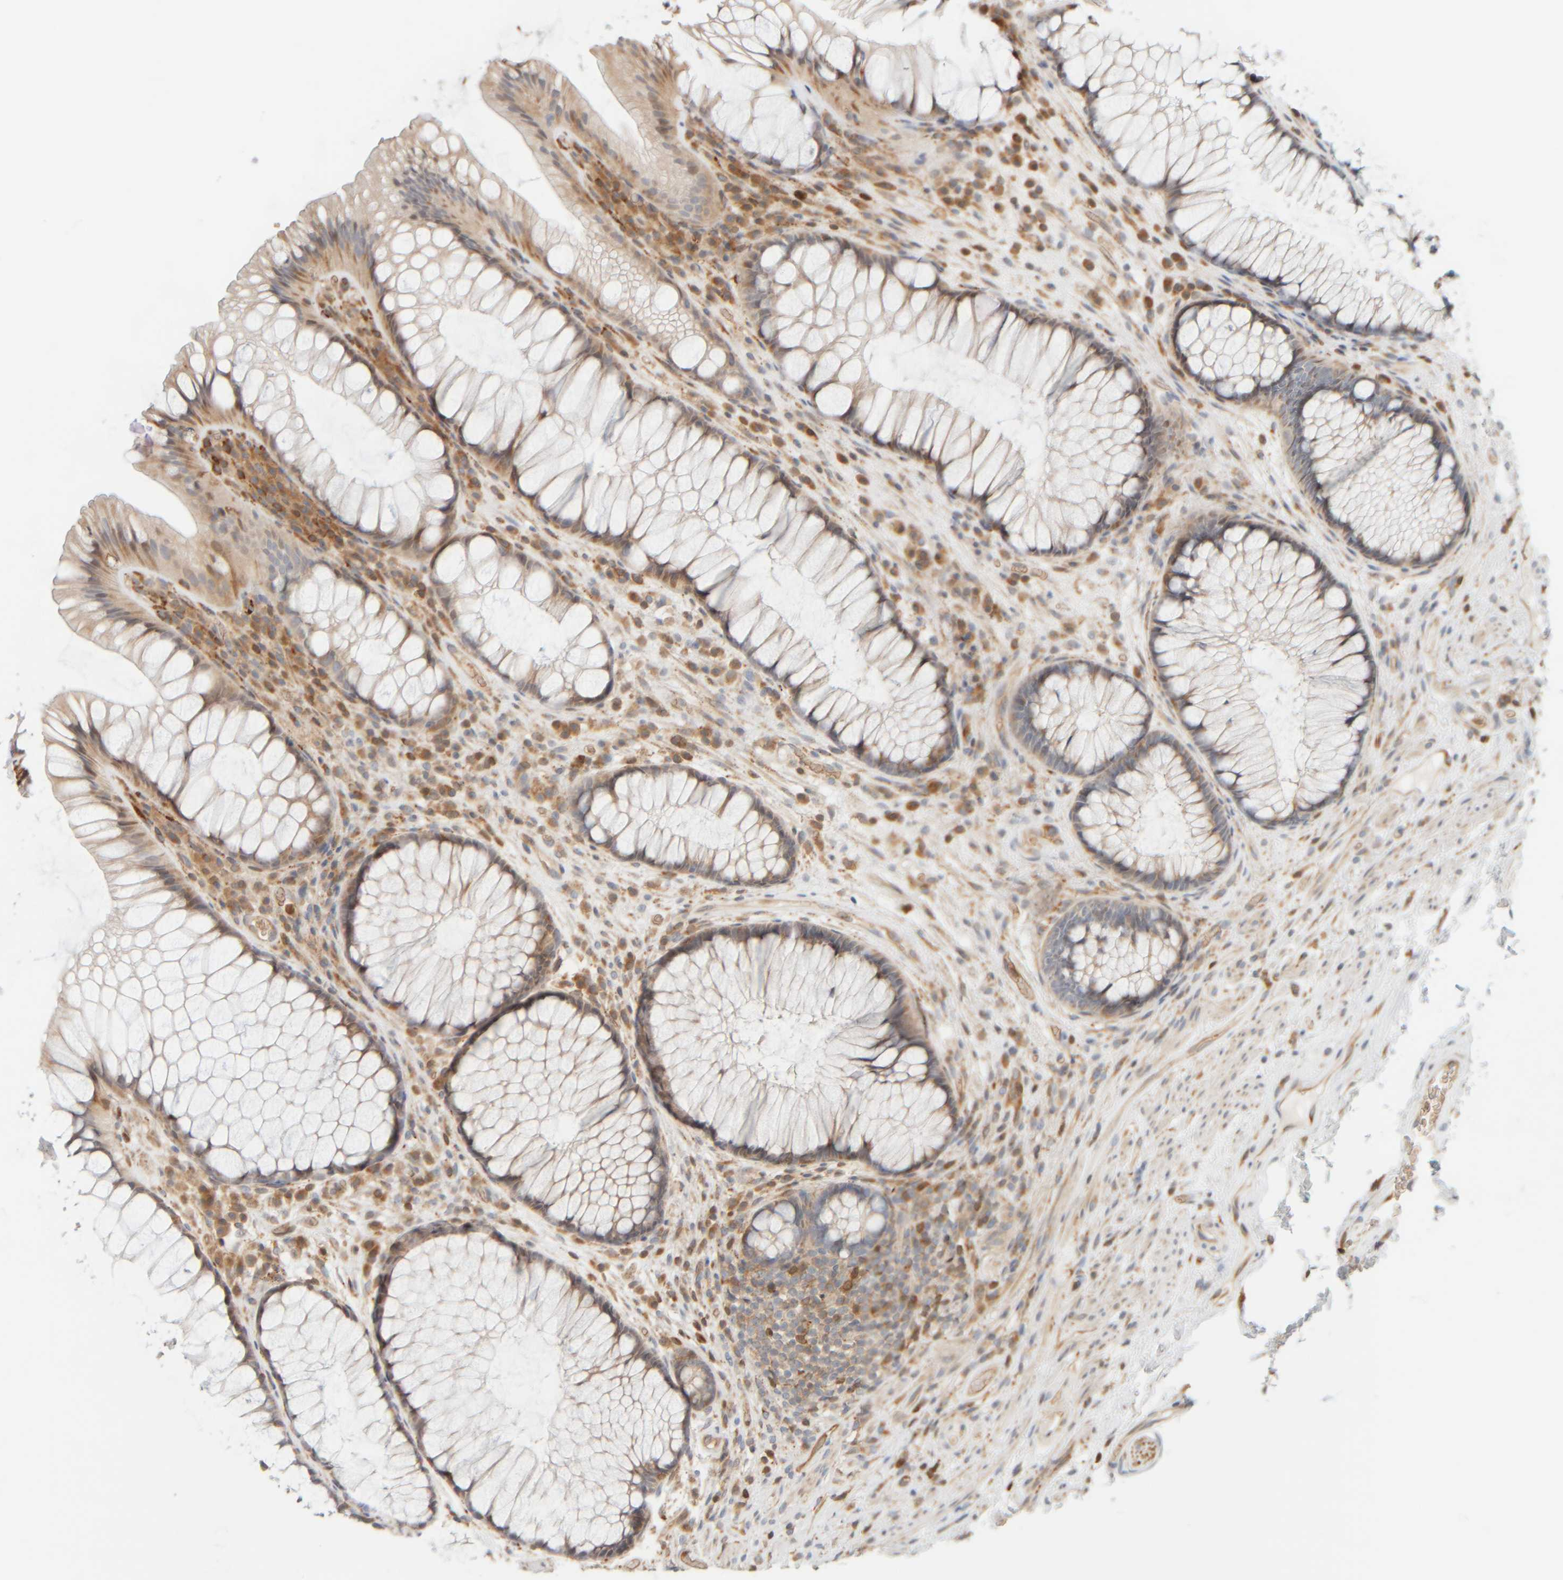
{"staining": {"intensity": "moderate", "quantity": "25%-75%", "location": "cytoplasmic/membranous"}, "tissue": "rectum", "cell_type": "Glandular cells", "image_type": "normal", "snomed": [{"axis": "morphology", "description": "Normal tissue, NOS"}, {"axis": "topography", "description": "Rectum"}], "caption": "Immunohistochemistry (IHC) image of benign human rectum stained for a protein (brown), which exhibits medium levels of moderate cytoplasmic/membranous staining in about 25%-75% of glandular cells.", "gene": "AARSD1", "patient": {"sex": "male", "age": 51}}